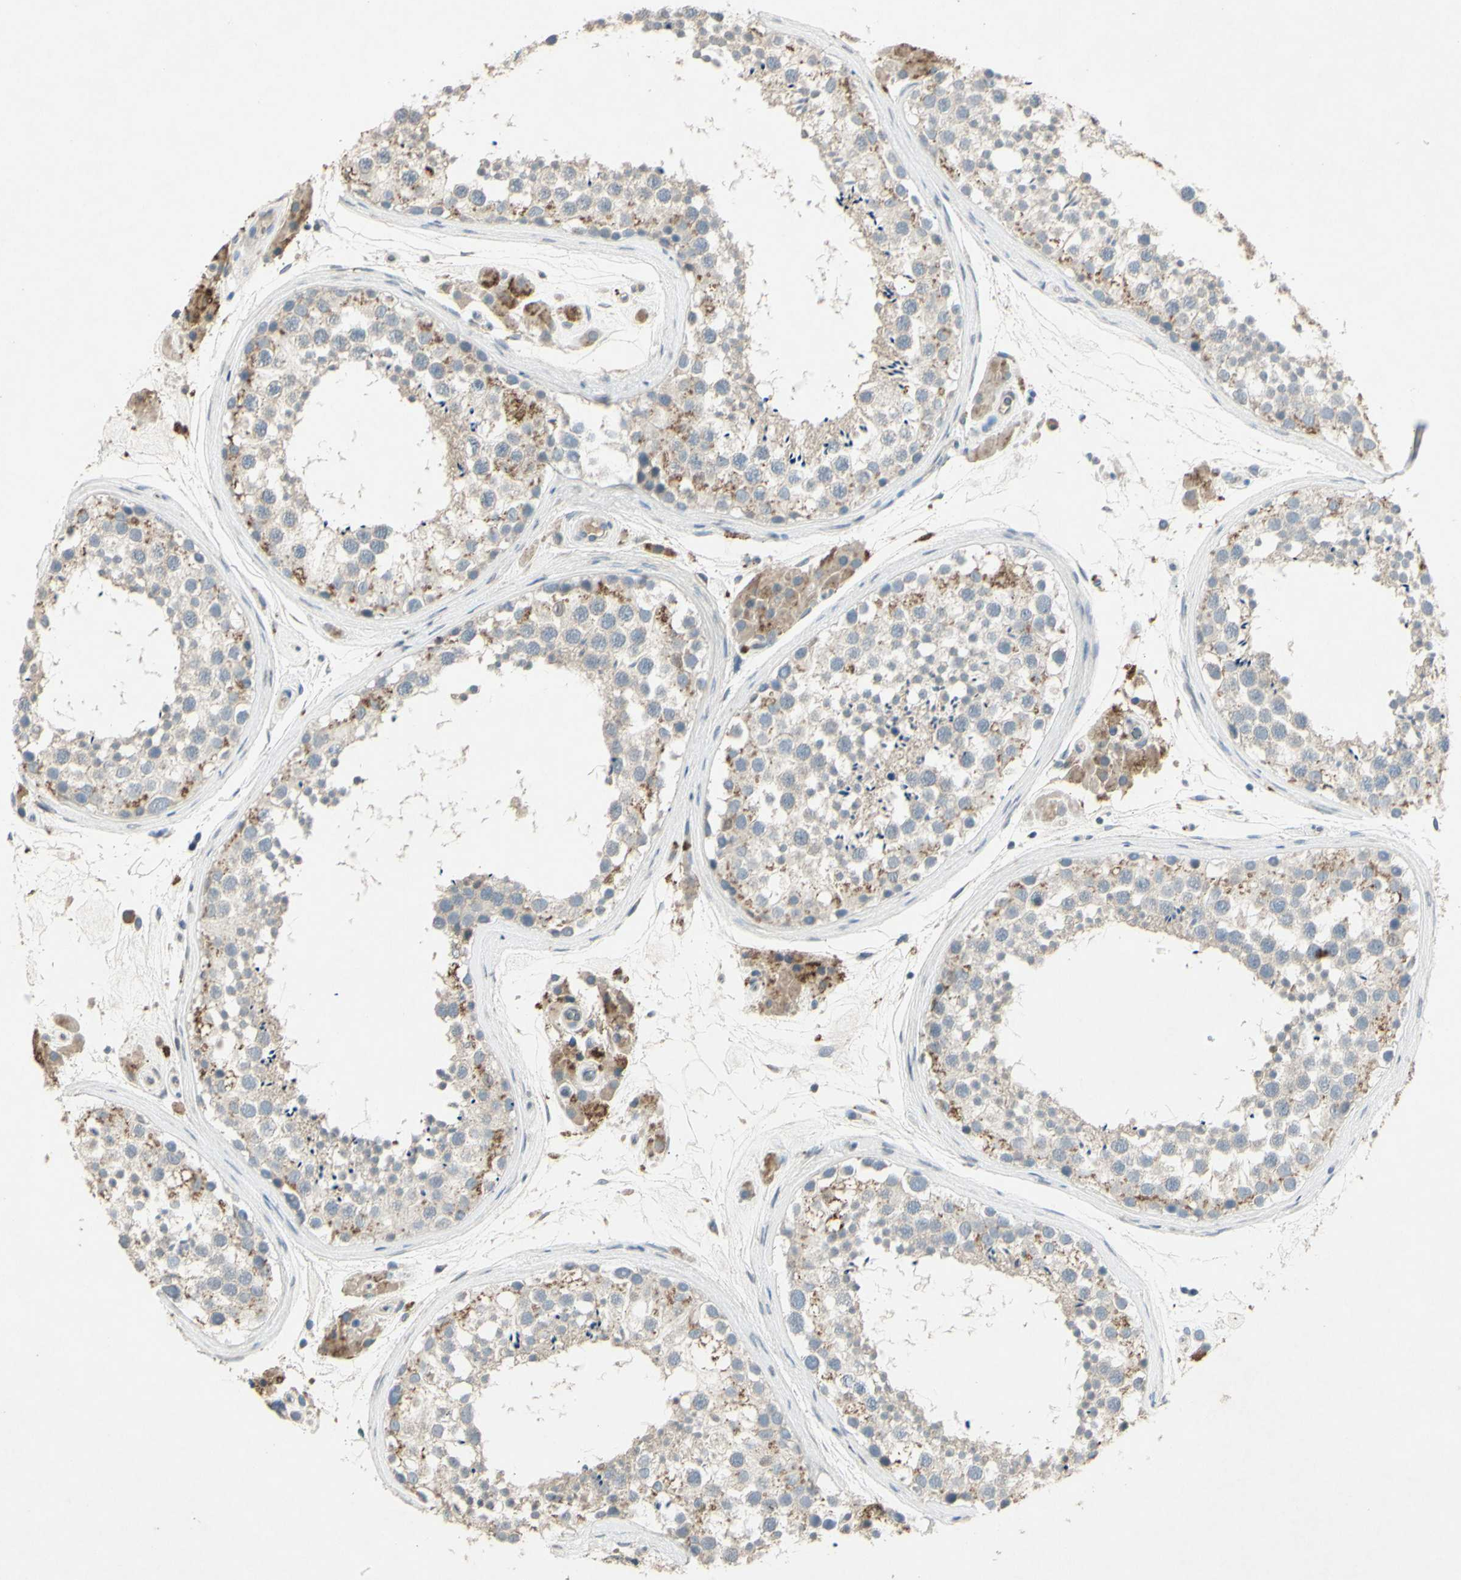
{"staining": {"intensity": "weak", "quantity": "<25%", "location": "cytoplasmic/membranous"}, "tissue": "testis", "cell_type": "Cells in seminiferous ducts", "image_type": "normal", "snomed": [{"axis": "morphology", "description": "Normal tissue, NOS"}, {"axis": "topography", "description": "Testis"}], "caption": "High power microscopy photomicrograph of an IHC micrograph of benign testis, revealing no significant positivity in cells in seminiferous ducts.", "gene": "TIMM21", "patient": {"sex": "male", "age": 46}}